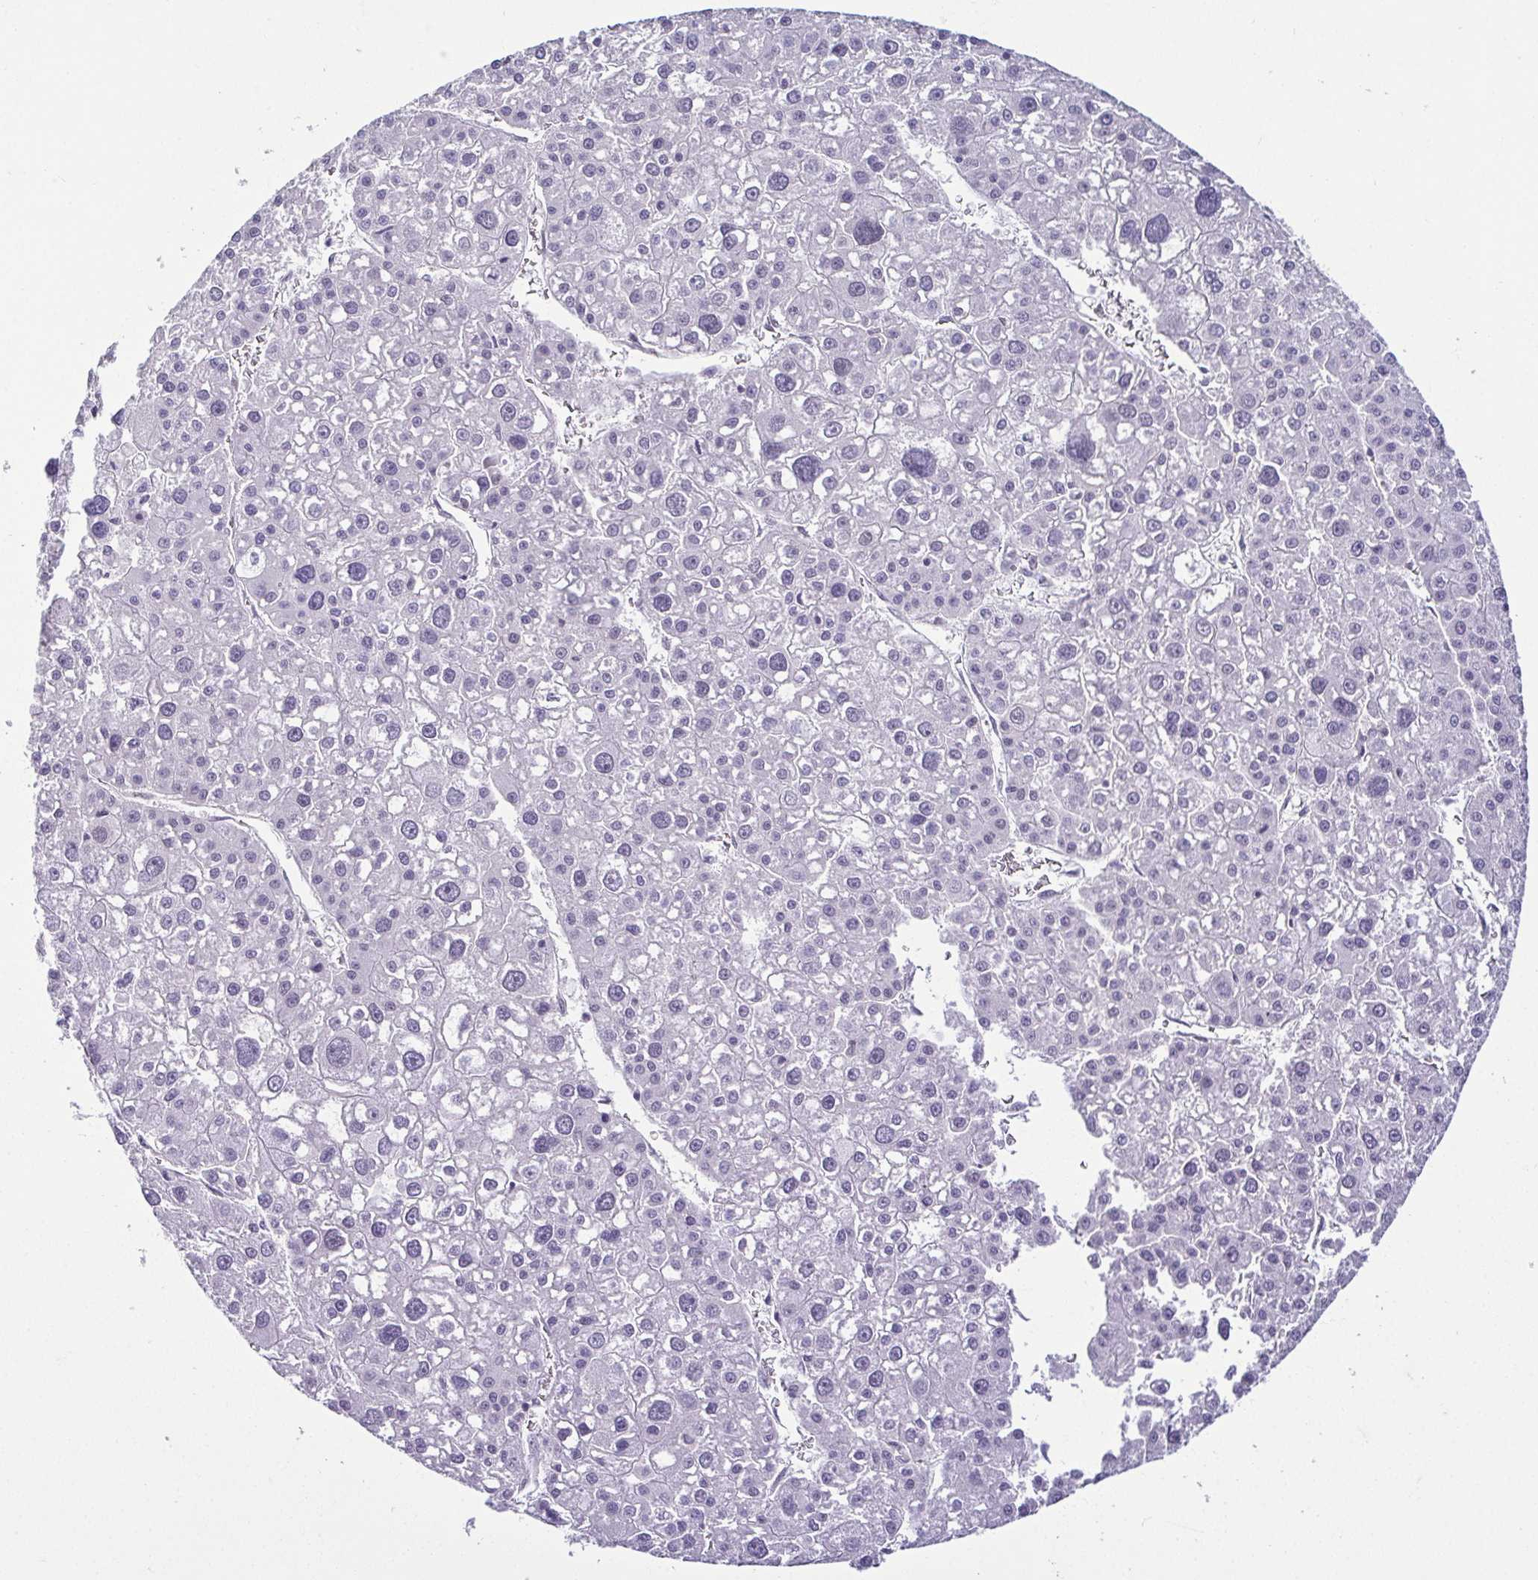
{"staining": {"intensity": "negative", "quantity": "none", "location": "none"}, "tissue": "liver cancer", "cell_type": "Tumor cells", "image_type": "cancer", "snomed": [{"axis": "morphology", "description": "Carcinoma, Hepatocellular, NOS"}, {"axis": "topography", "description": "Liver"}], "caption": "Immunohistochemistry of human liver cancer demonstrates no positivity in tumor cells.", "gene": "RBM3", "patient": {"sex": "male", "age": 73}}